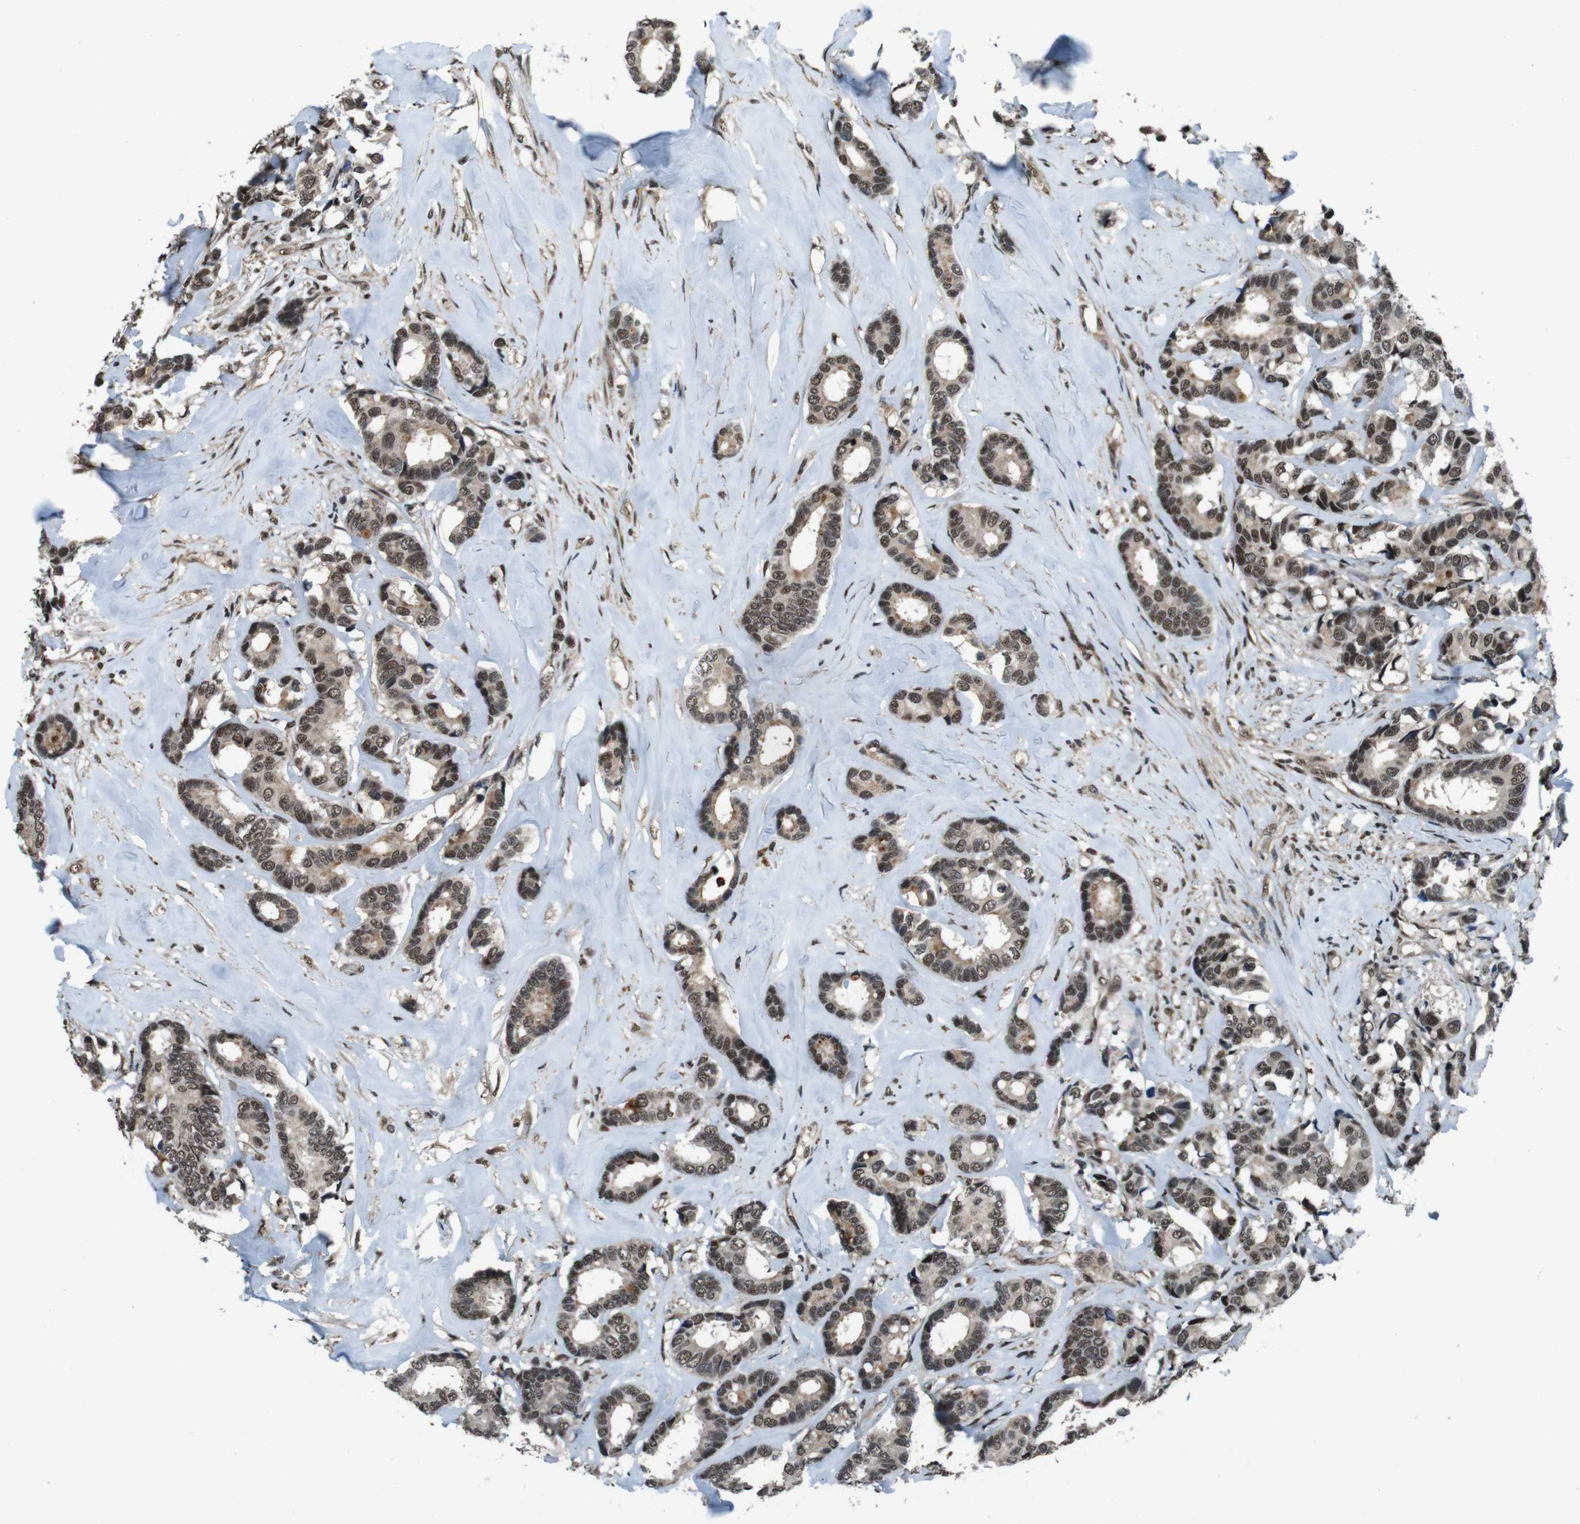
{"staining": {"intensity": "moderate", "quantity": ">75%", "location": "nuclear"}, "tissue": "breast cancer", "cell_type": "Tumor cells", "image_type": "cancer", "snomed": [{"axis": "morphology", "description": "Duct carcinoma"}, {"axis": "topography", "description": "Breast"}], "caption": "Human breast infiltrating ductal carcinoma stained for a protein (brown) demonstrates moderate nuclear positive staining in approximately >75% of tumor cells.", "gene": "NR4A2", "patient": {"sex": "female", "age": 87}}